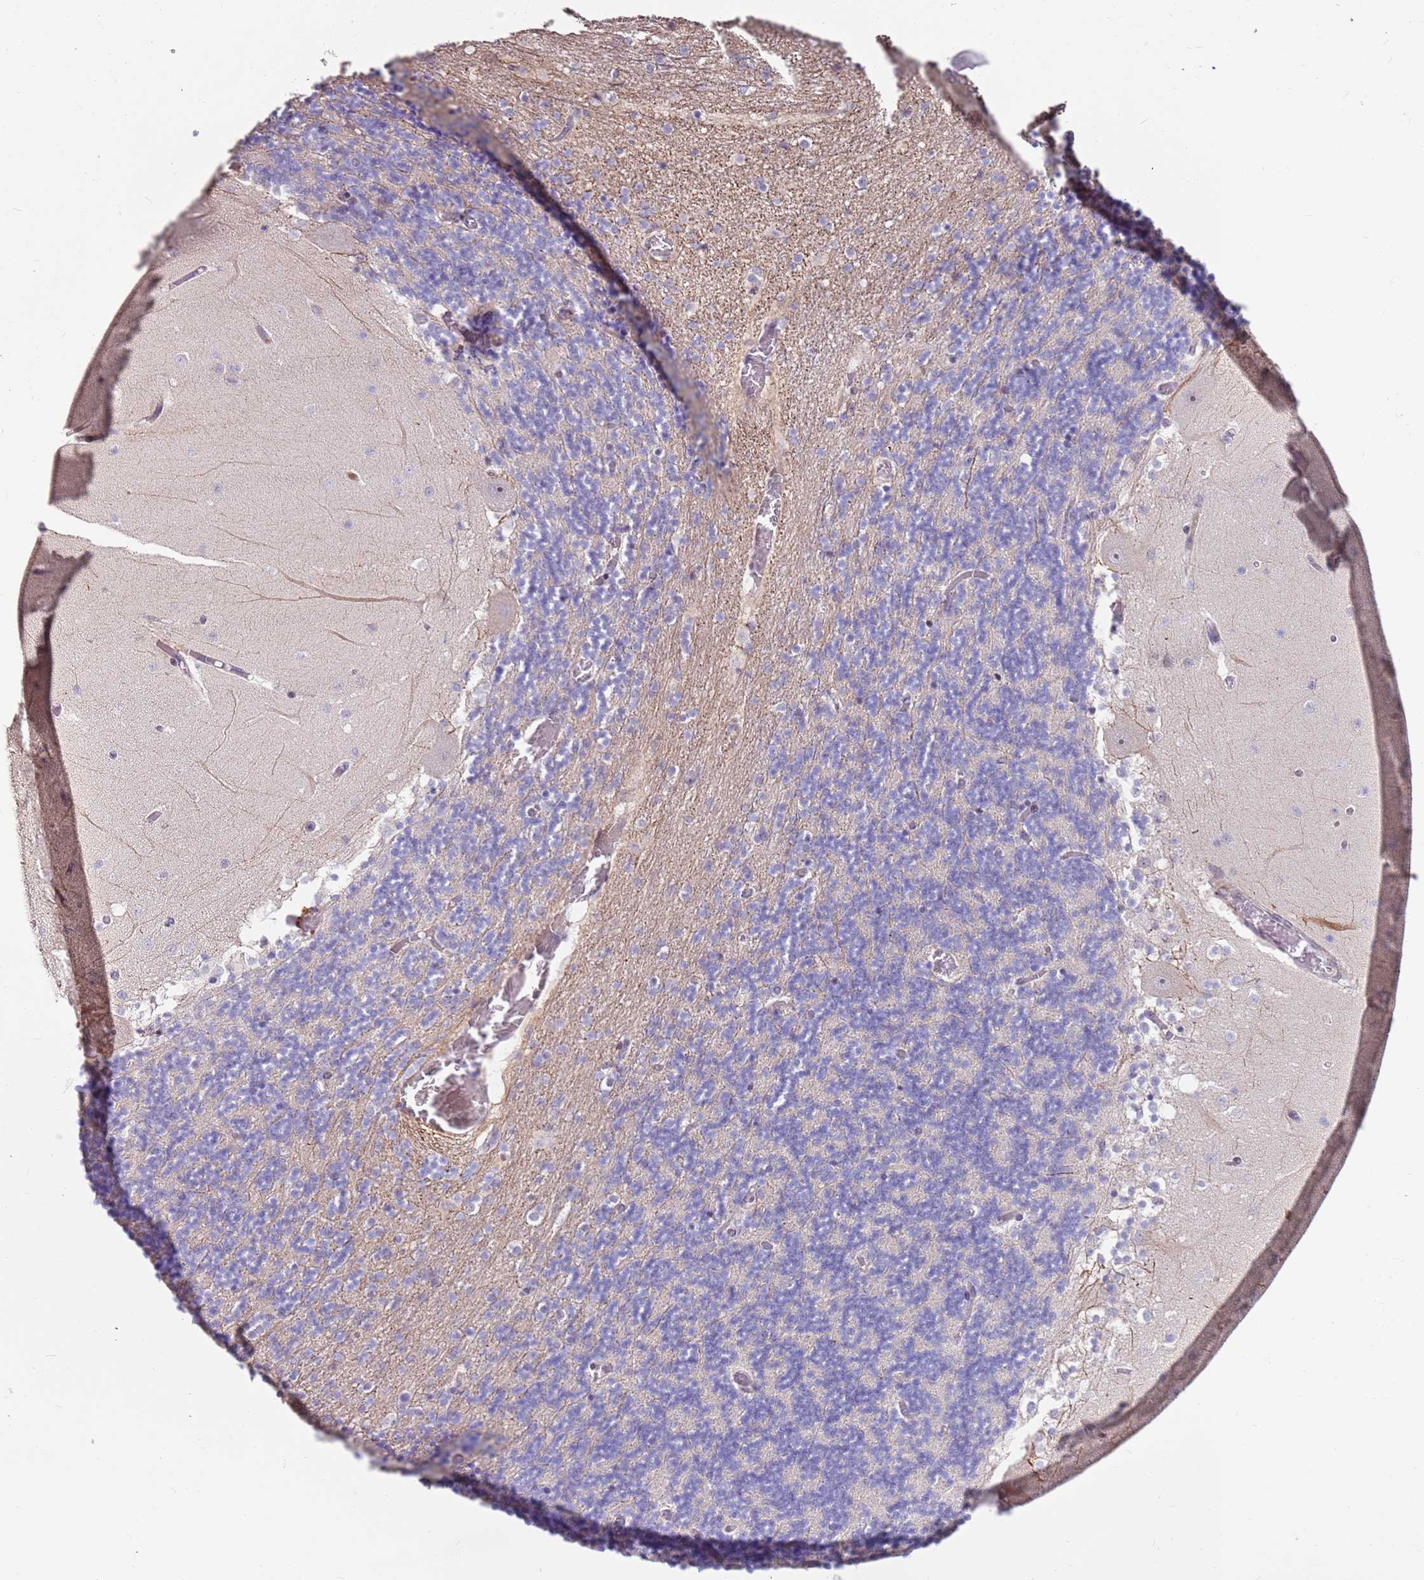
{"staining": {"intensity": "negative", "quantity": "none", "location": "none"}, "tissue": "cerebellum", "cell_type": "Cells in granular layer", "image_type": "normal", "snomed": [{"axis": "morphology", "description": "Normal tissue, NOS"}, {"axis": "topography", "description": "Cerebellum"}], "caption": "Immunohistochemistry of benign cerebellum exhibits no positivity in cells in granular layer.", "gene": "RARS2", "patient": {"sex": "female", "age": 28}}